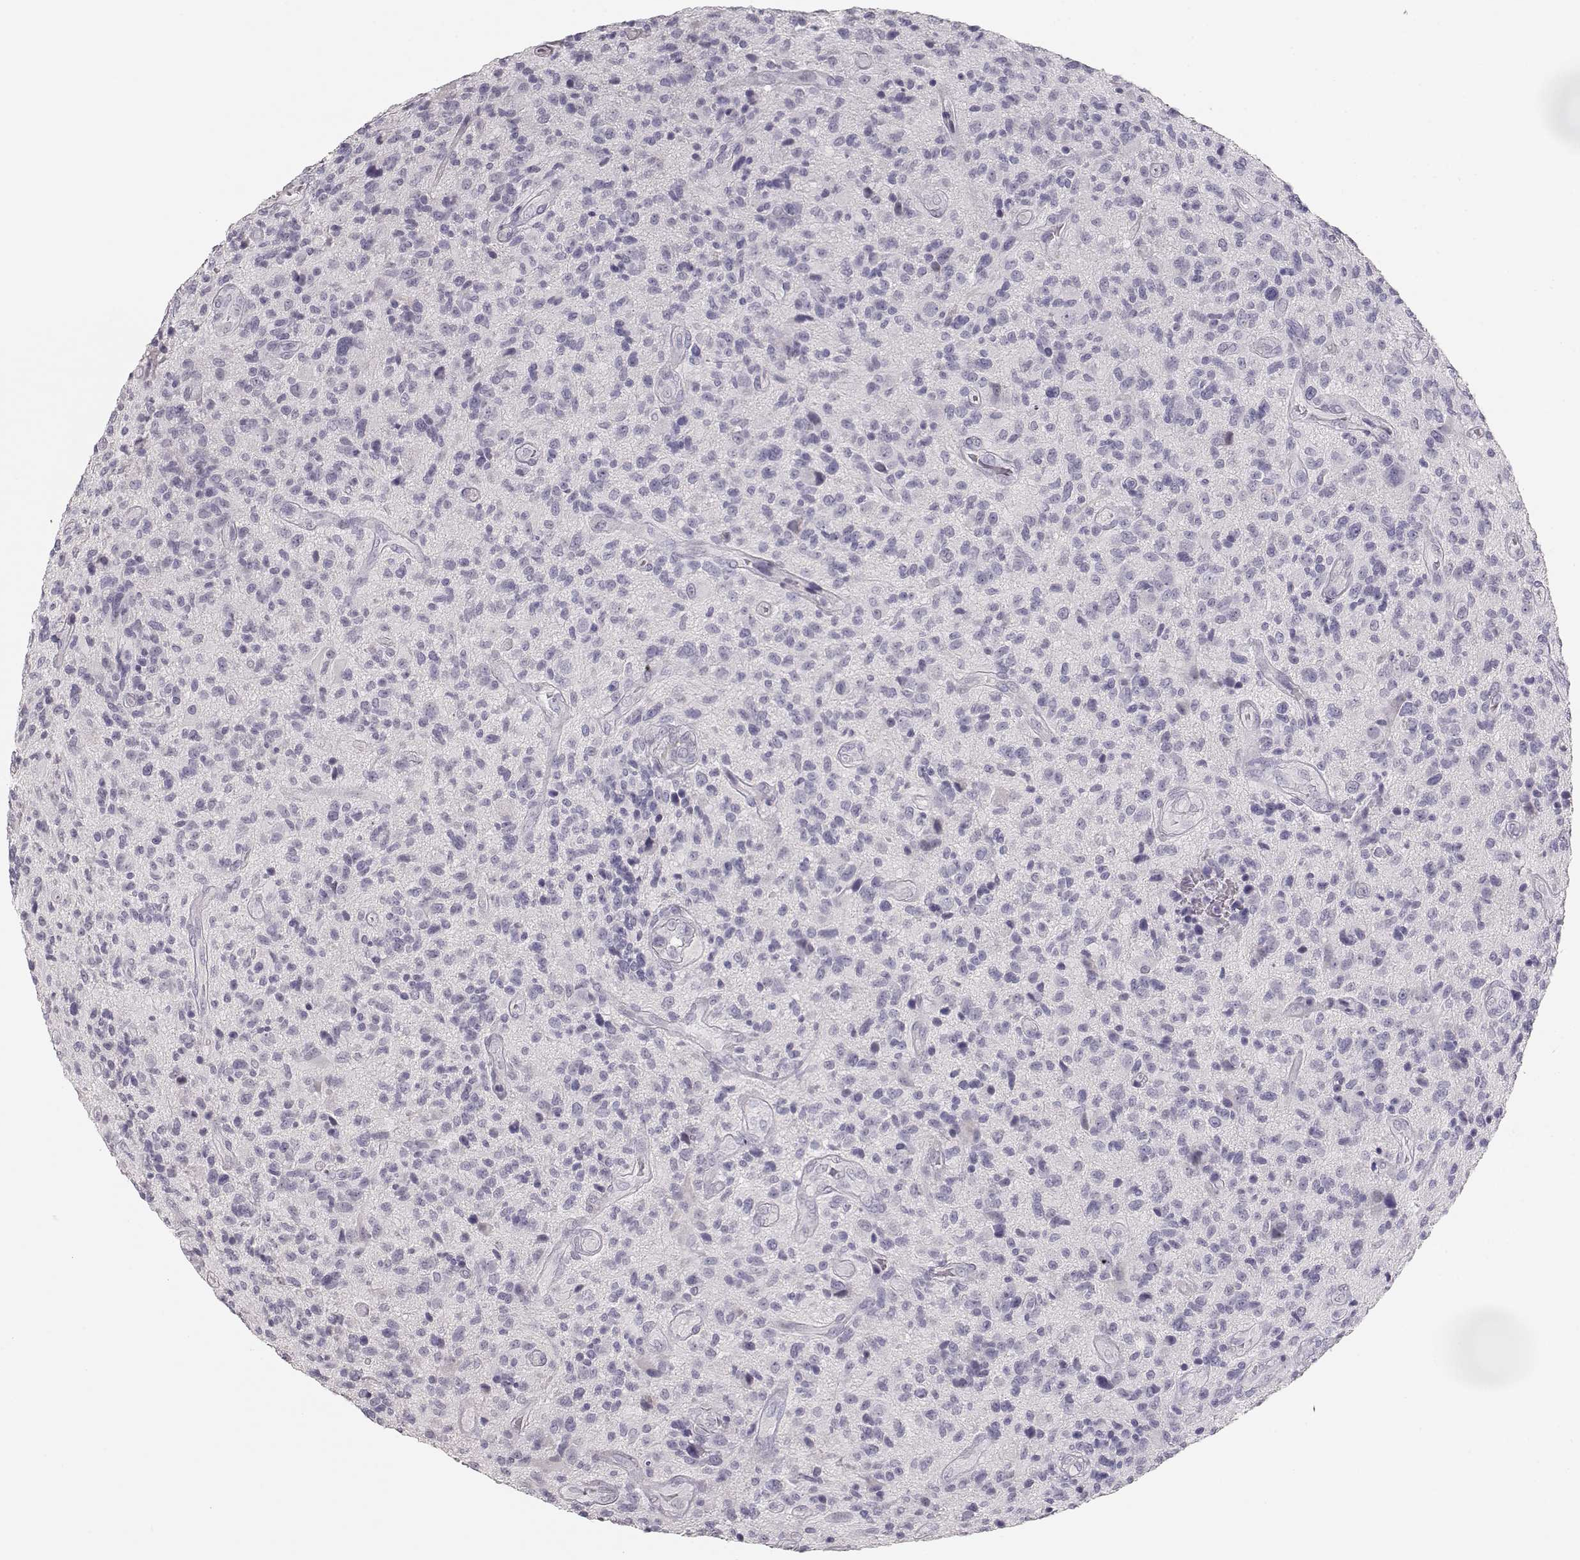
{"staining": {"intensity": "negative", "quantity": "none", "location": "none"}, "tissue": "glioma", "cell_type": "Tumor cells", "image_type": "cancer", "snomed": [{"axis": "morphology", "description": "Glioma, malignant, High grade"}, {"axis": "topography", "description": "Brain"}], "caption": "Immunohistochemistry photomicrograph of neoplastic tissue: malignant glioma (high-grade) stained with DAB (3,3'-diaminobenzidine) demonstrates no significant protein staining in tumor cells.", "gene": "TKTL1", "patient": {"sex": "male", "age": 47}}